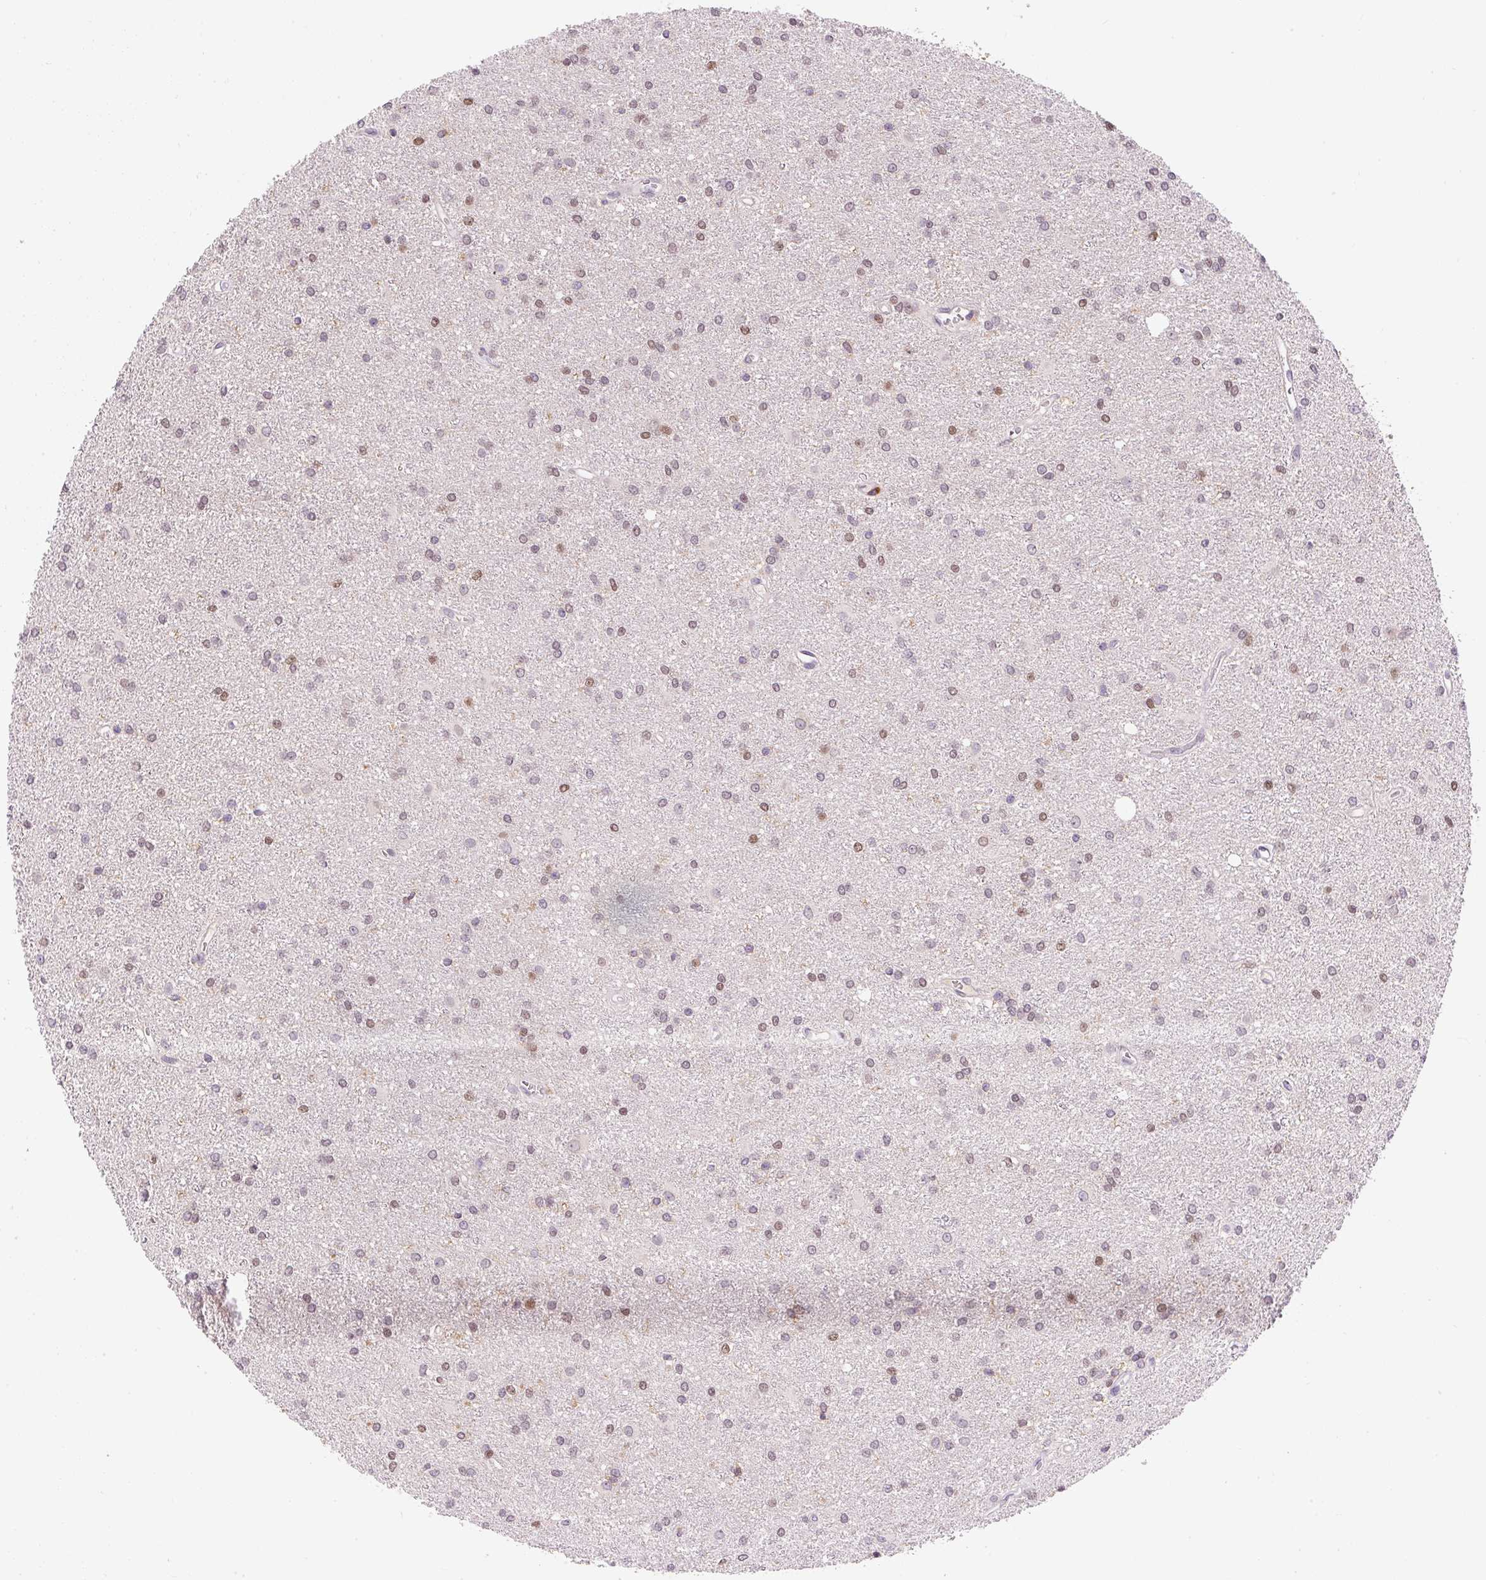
{"staining": {"intensity": "weak", "quantity": "25%-75%", "location": "nuclear"}, "tissue": "glioma", "cell_type": "Tumor cells", "image_type": "cancer", "snomed": [{"axis": "morphology", "description": "Glioma, malignant, High grade"}, {"axis": "topography", "description": "Brain"}], "caption": "A micrograph of glioma stained for a protein displays weak nuclear brown staining in tumor cells. (Brightfield microscopy of DAB IHC at high magnification).", "gene": "CARD11", "patient": {"sex": "female", "age": 50}}